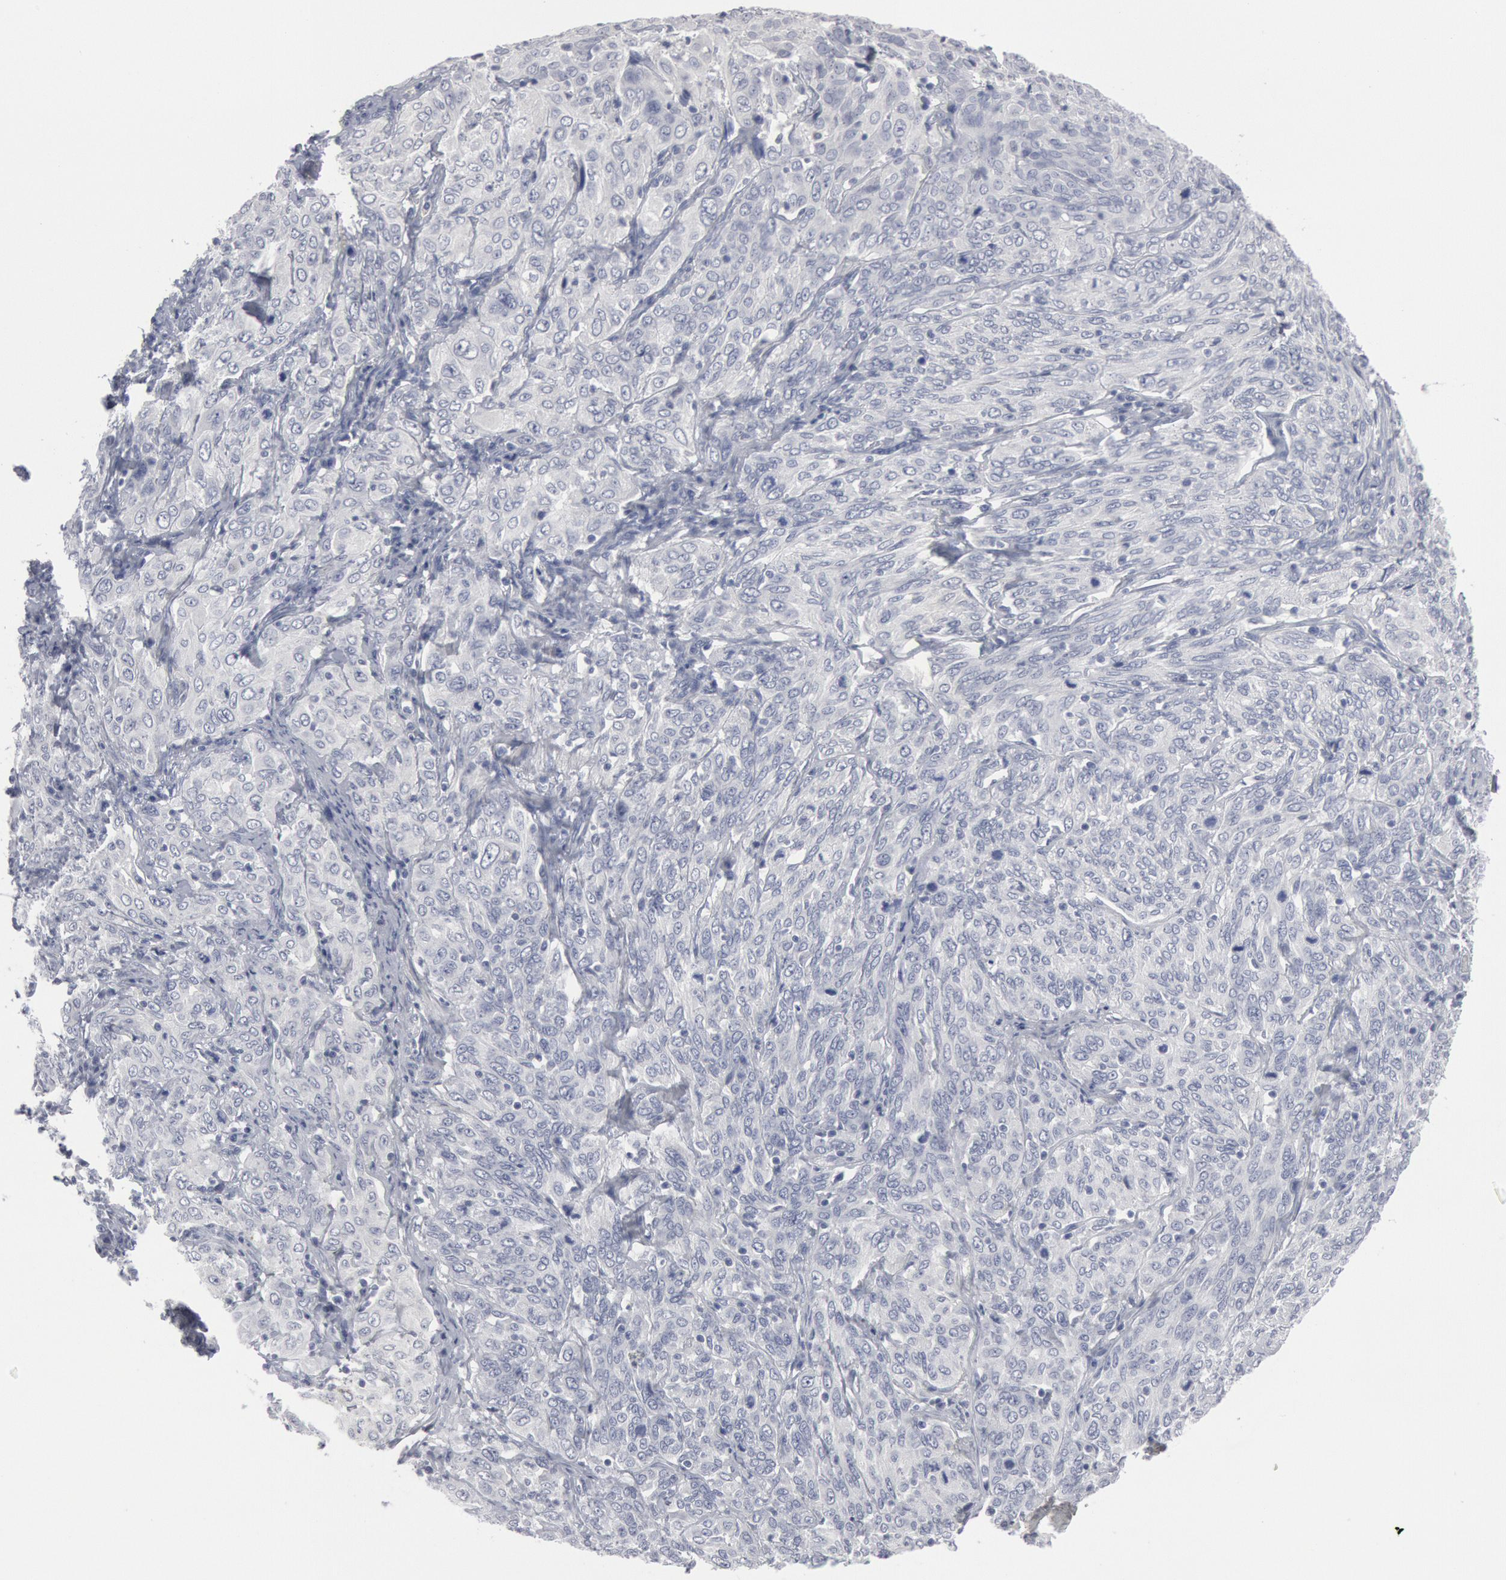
{"staining": {"intensity": "negative", "quantity": "none", "location": "none"}, "tissue": "cervical cancer", "cell_type": "Tumor cells", "image_type": "cancer", "snomed": [{"axis": "morphology", "description": "Squamous cell carcinoma, NOS"}, {"axis": "topography", "description": "Cervix"}], "caption": "The photomicrograph exhibits no staining of tumor cells in cervical squamous cell carcinoma. (Stains: DAB (3,3'-diaminobenzidine) immunohistochemistry (IHC) with hematoxylin counter stain, Microscopy: brightfield microscopy at high magnification).", "gene": "DMC1", "patient": {"sex": "female", "age": 38}}